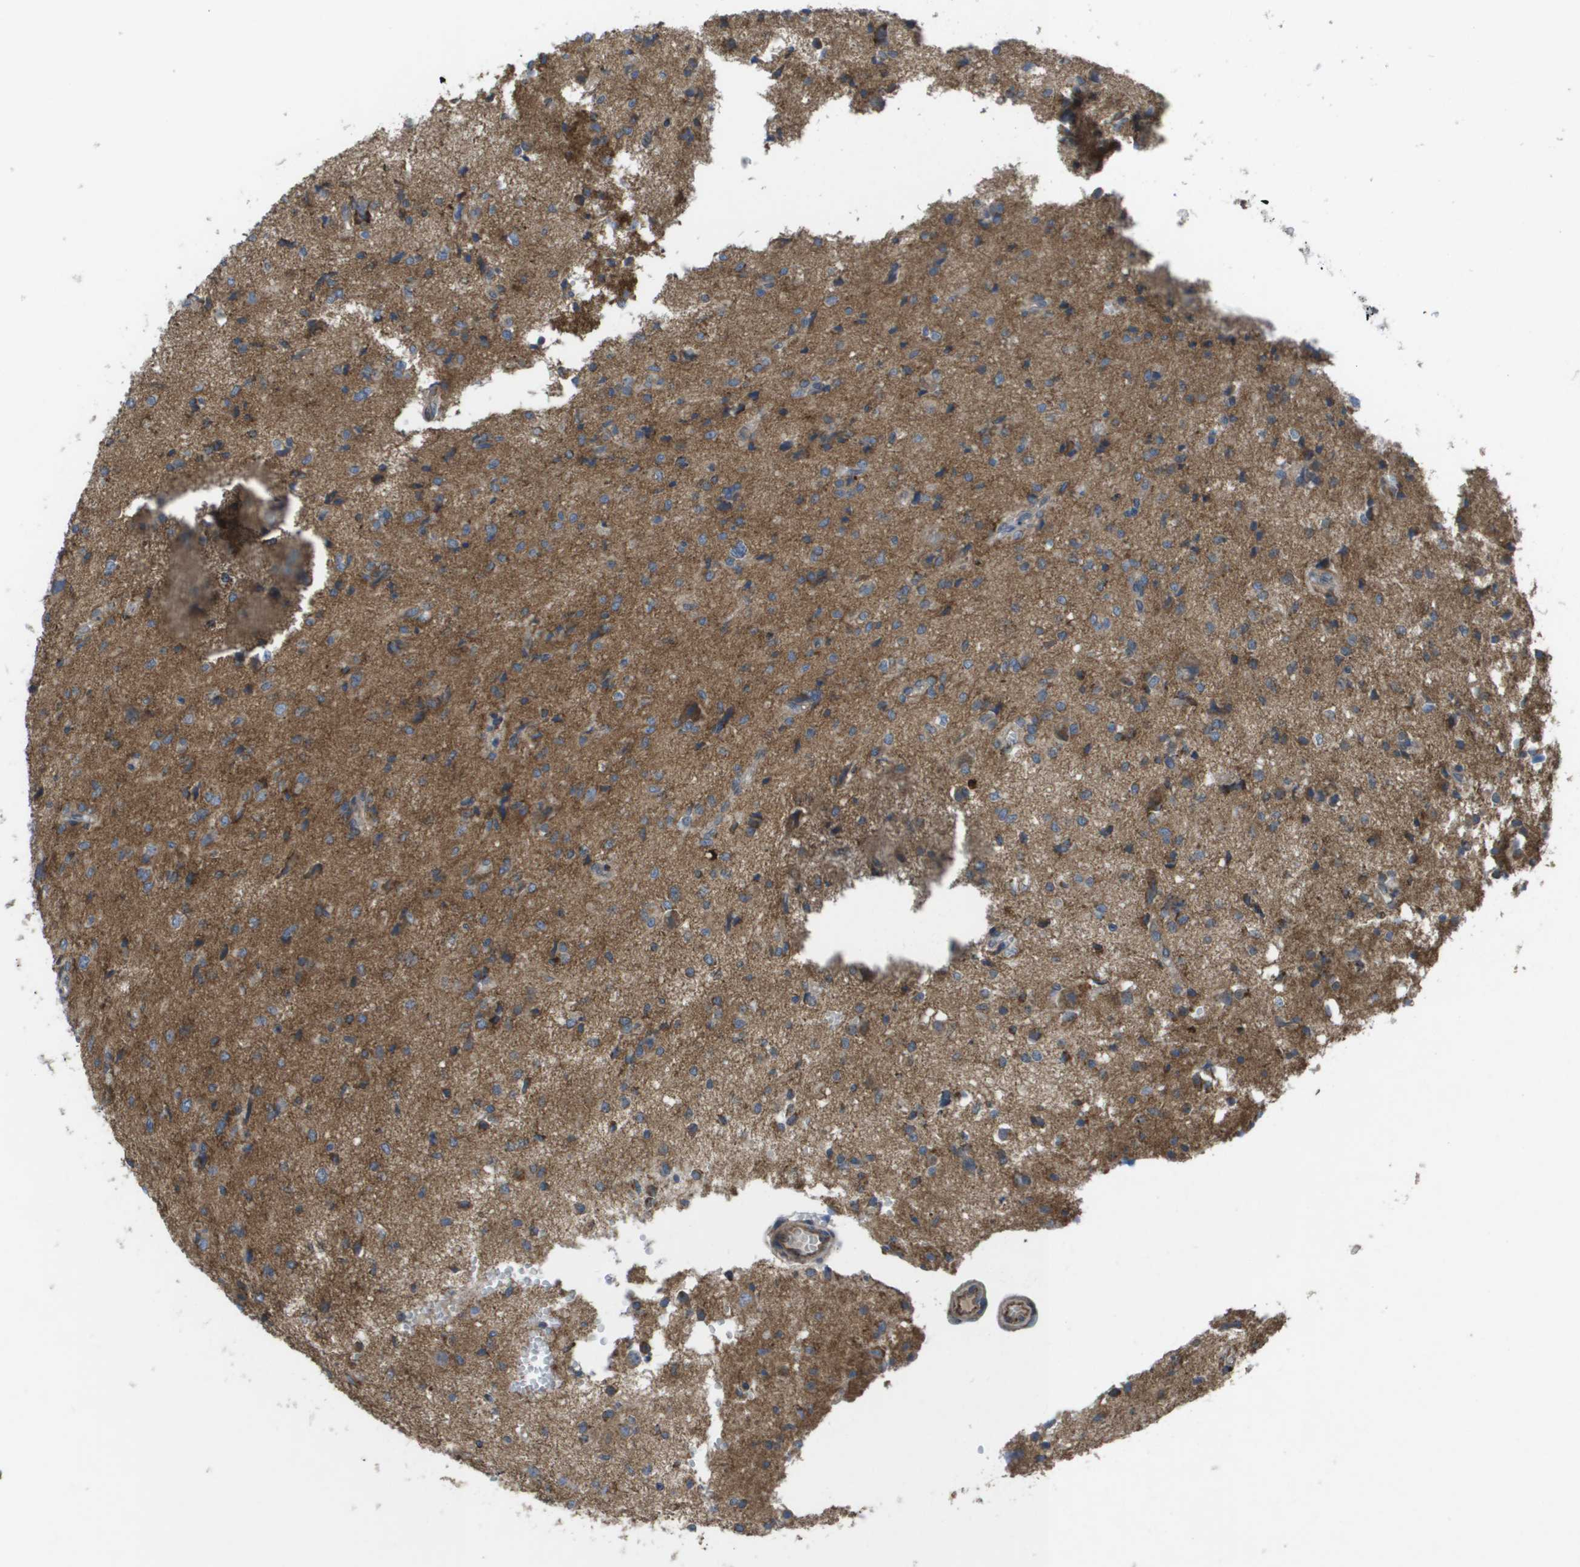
{"staining": {"intensity": "moderate", "quantity": "<25%", "location": "cytoplasmic/membranous"}, "tissue": "glioma", "cell_type": "Tumor cells", "image_type": "cancer", "snomed": [{"axis": "morphology", "description": "Glioma, malignant, High grade"}, {"axis": "topography", "description": "Brain"}], "caption": "A high-resolution photomicrograph shows IHC staining of glioma, which exhibits moderate cytoplasmic/membranous staining in about <25% of tumor cells.", "gene": "CLCN2", "patient": {"sex": "female", "age": 59}}